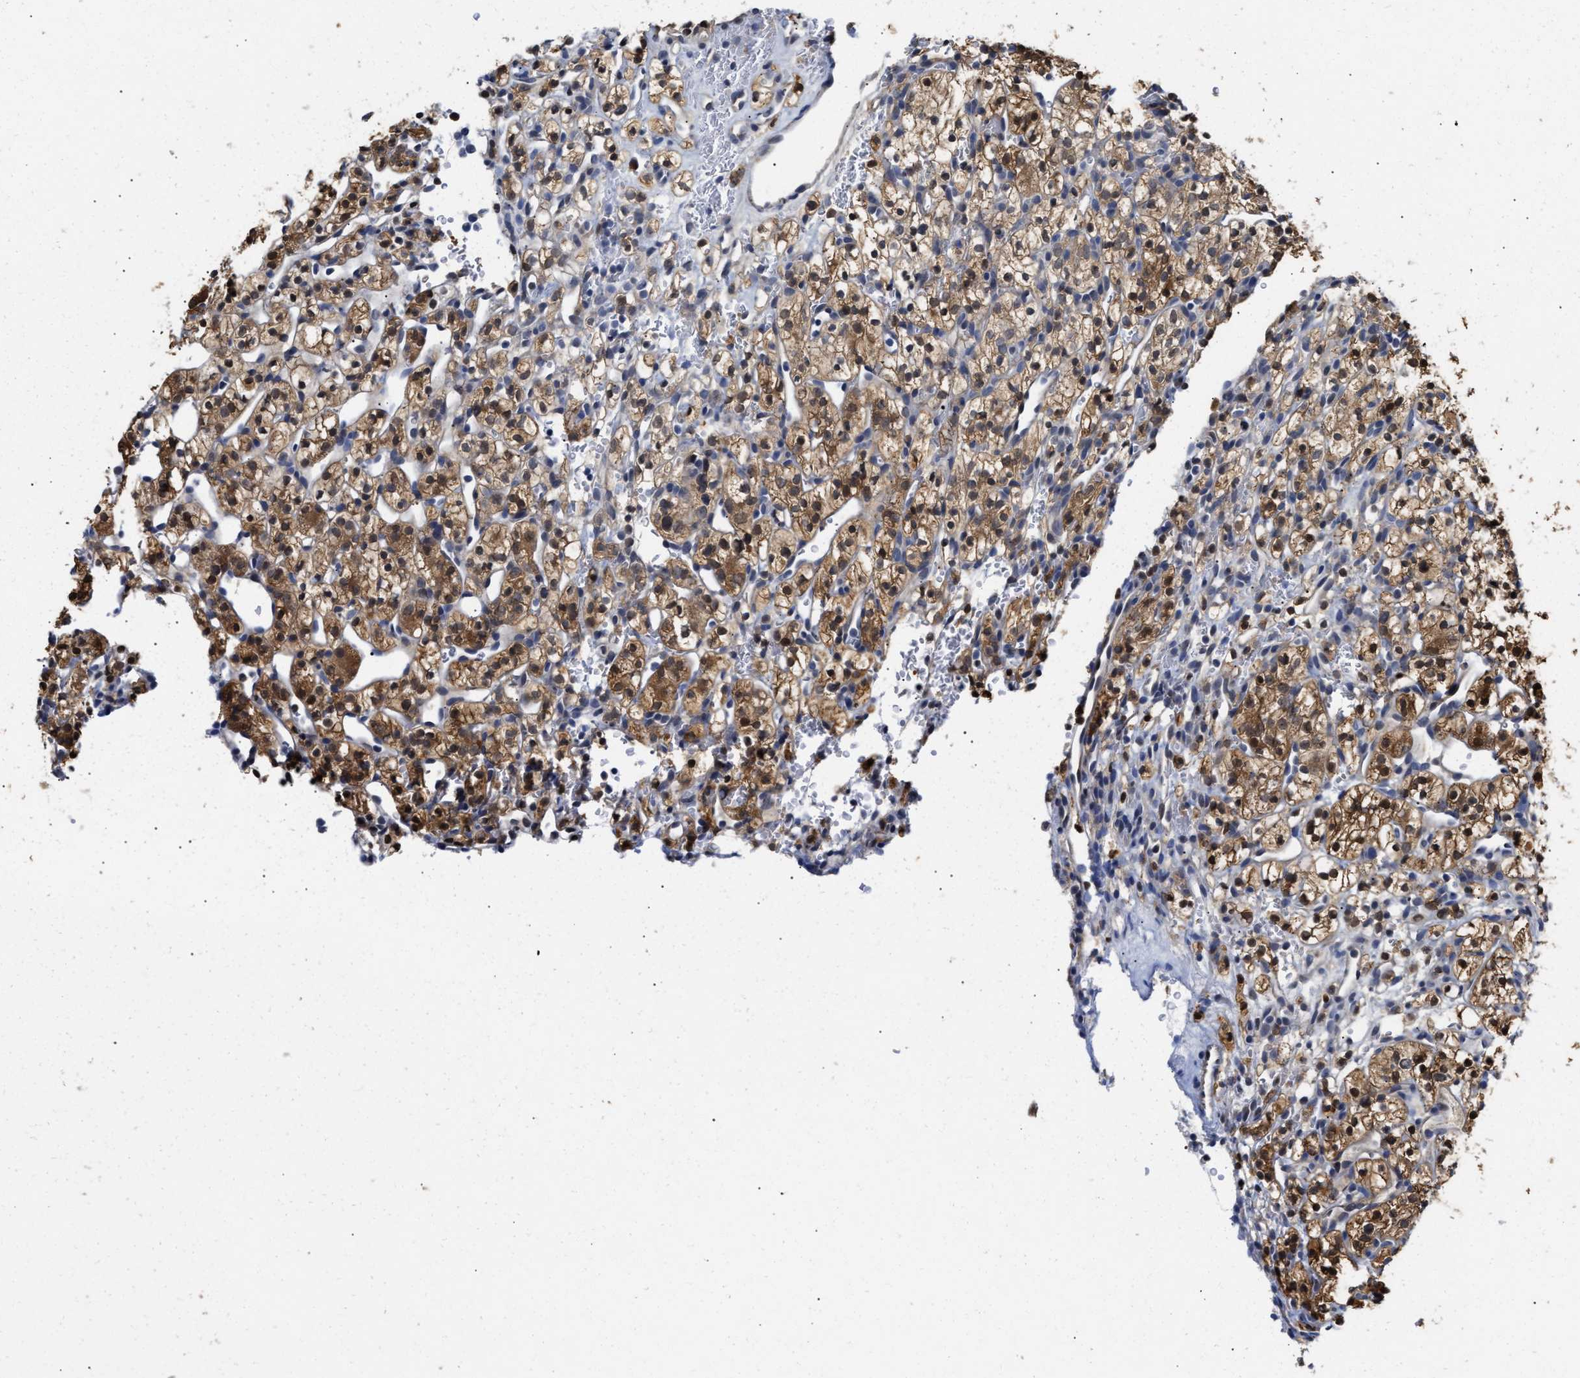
{"staining": {"intensity": "moderate", "quantity": ">75%", "location": "cytoplasmic/membranous"}, "tissue": "renal cancer", "cell_type": "Tumor cells", "image_type": "cancer", "snomed": [{"axis": "morphology", "description": "Adenocarcinoma, NOS"}, {"axis": "topography", "description": "Kidney"}], "caption": "Tumor cells display medium levels of moderate cytoplasmic/membranous expression in approximately >75% of cells in renal cancer.", "gene": "KLHDC1", "patient": {"sex": "female", "age": 57}}